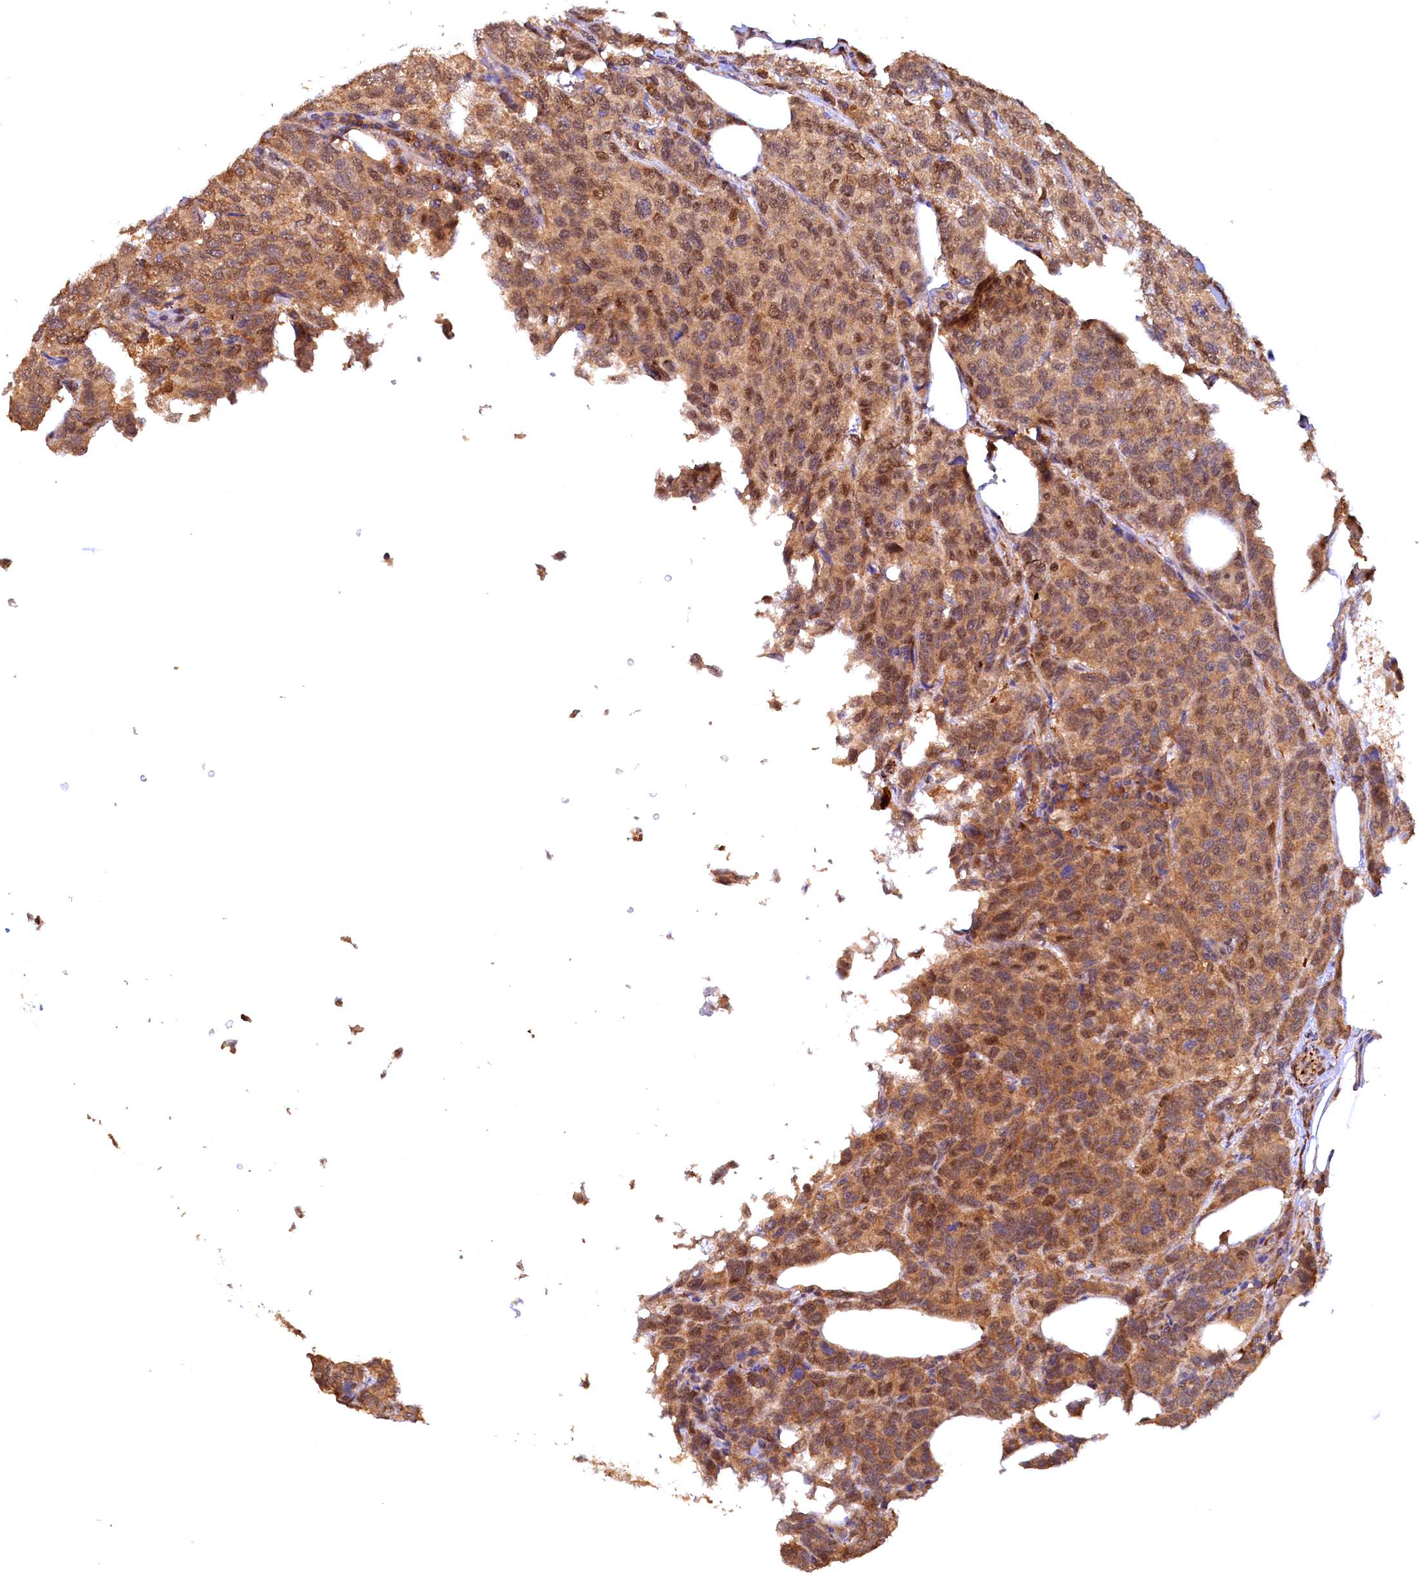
{"staining": {"intensity": "moderate", "quantity": ">75%", "location": "cytoplasmic/membranous,nuclear"}, "tissue": "breast cancer", "cell_type": "Tumor cells", "image_type": "cancer", "snomed": [{"axis": "morphology", "description": "Duct carcinoma"}, {"axis": "topography", "description": "Breast"}], "caption": "Brown immunohistochemical staining in human breast infiltrating ductal carcinoma reveals moderate cytoplasmic/membranous and nuclear positivity in about >75% of tumor cells. (DAB (3,3'-diaminobenzidine) IHC with brightfield microscopy, high magnification).", "gene": "UBL7", "patient": {"sex": "female", "age": 55}}